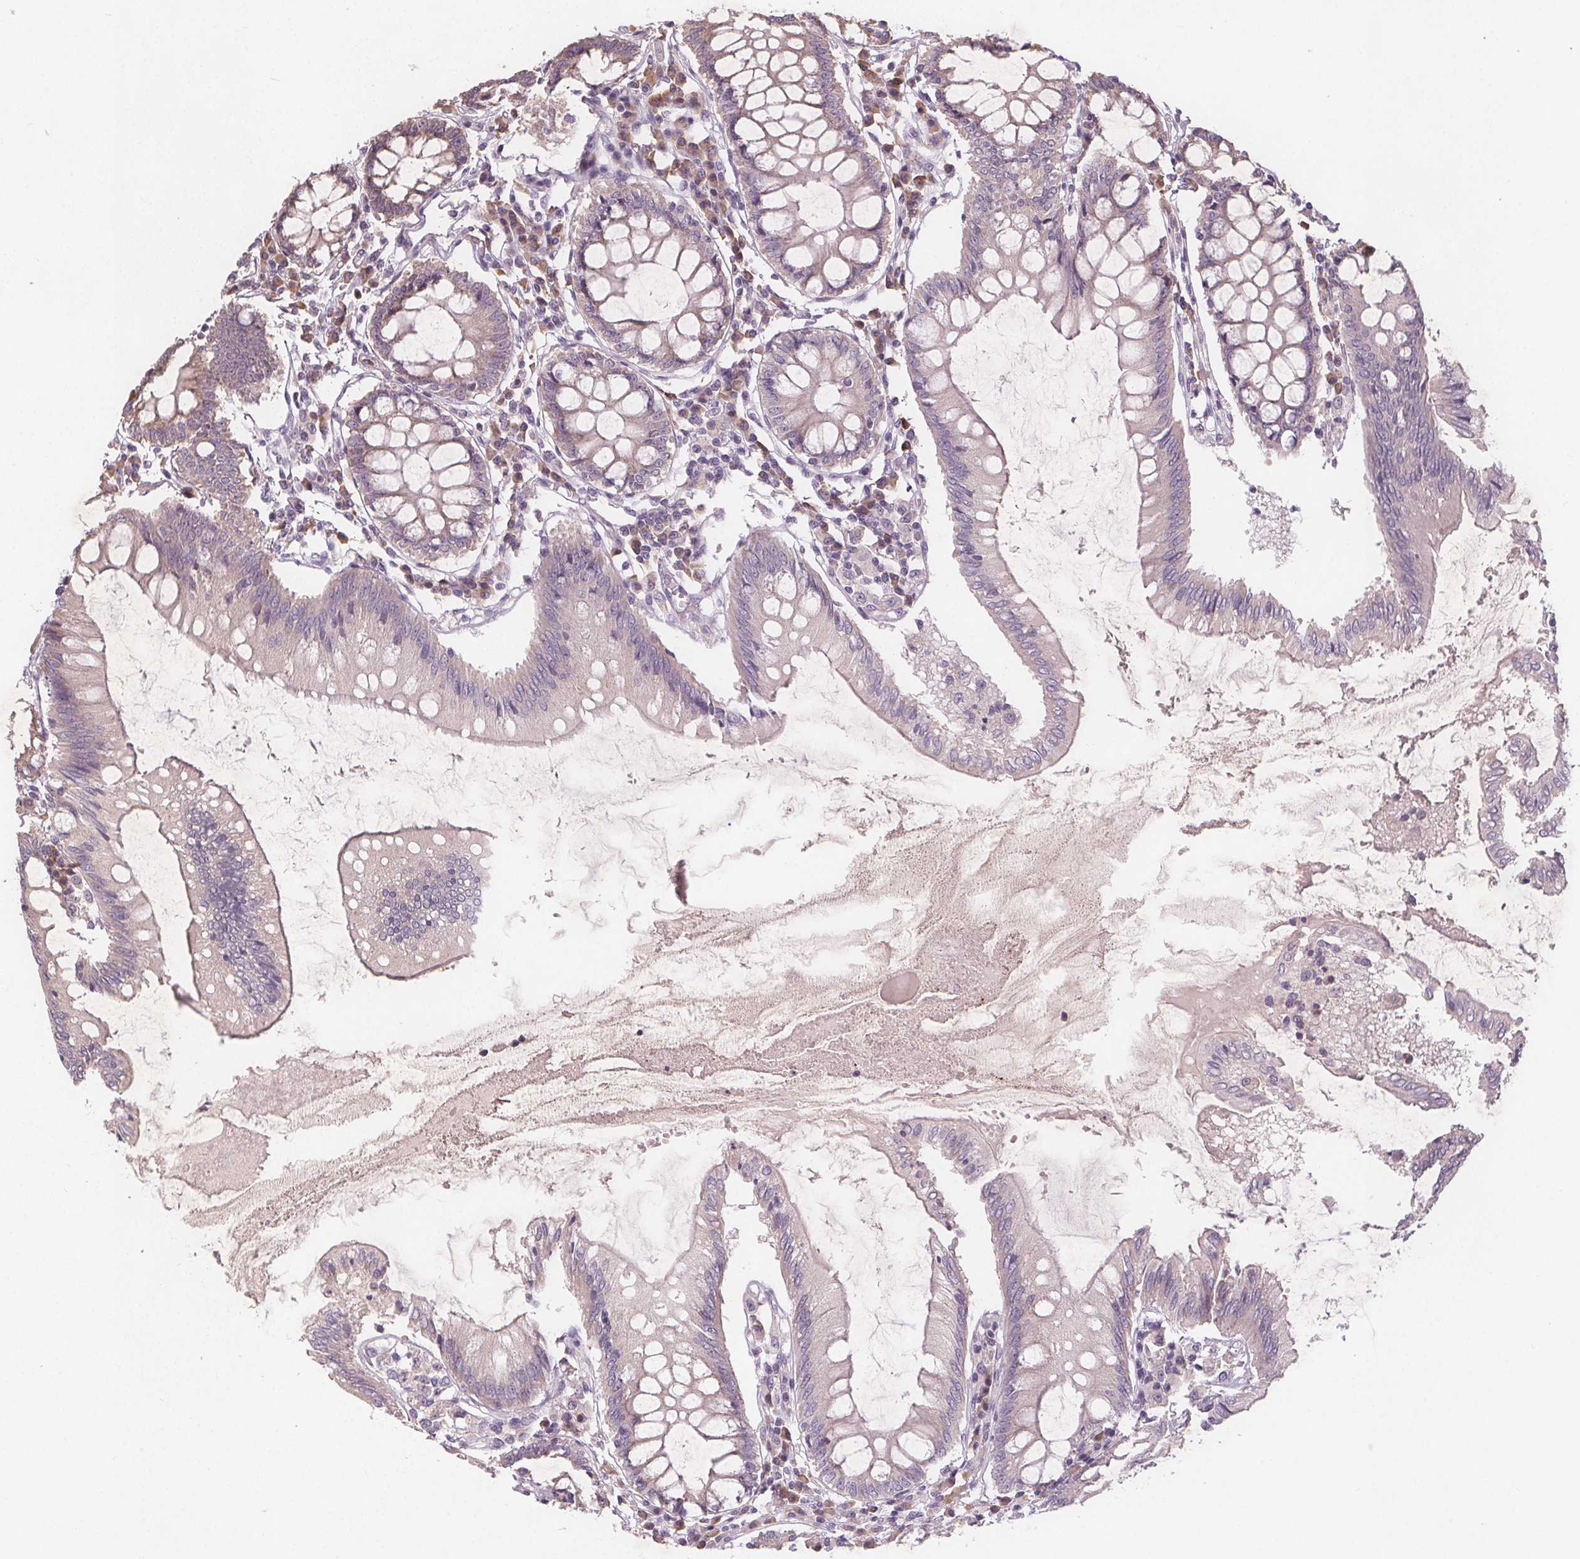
{"staining": {"intensity": "negative", "quantity": "none", "location": "none"}, "tissue": "colon", "cell_type": "Endothelial cells", "image_type": "normal", "snomed": [{"axis": "morphology", "description": "Normal tissue, NOS"}, {"axis": "morphology", "description": "Adenocarcinoma, NOS"}, {"axis": "topography", "description": "Colon"}], "caption": "Immunohistochemistry photomicrograph of benign colon stained for a protein (brown), which reveals no staining in endothelial cells. The staining was performed using DAB to visualize the protein expression in brown, while the nuclei were stained in blue with hematoxylin (Magnification: 20x).", "gene": "TMEM80", "patient": {"sex": "male", "age": 83}}